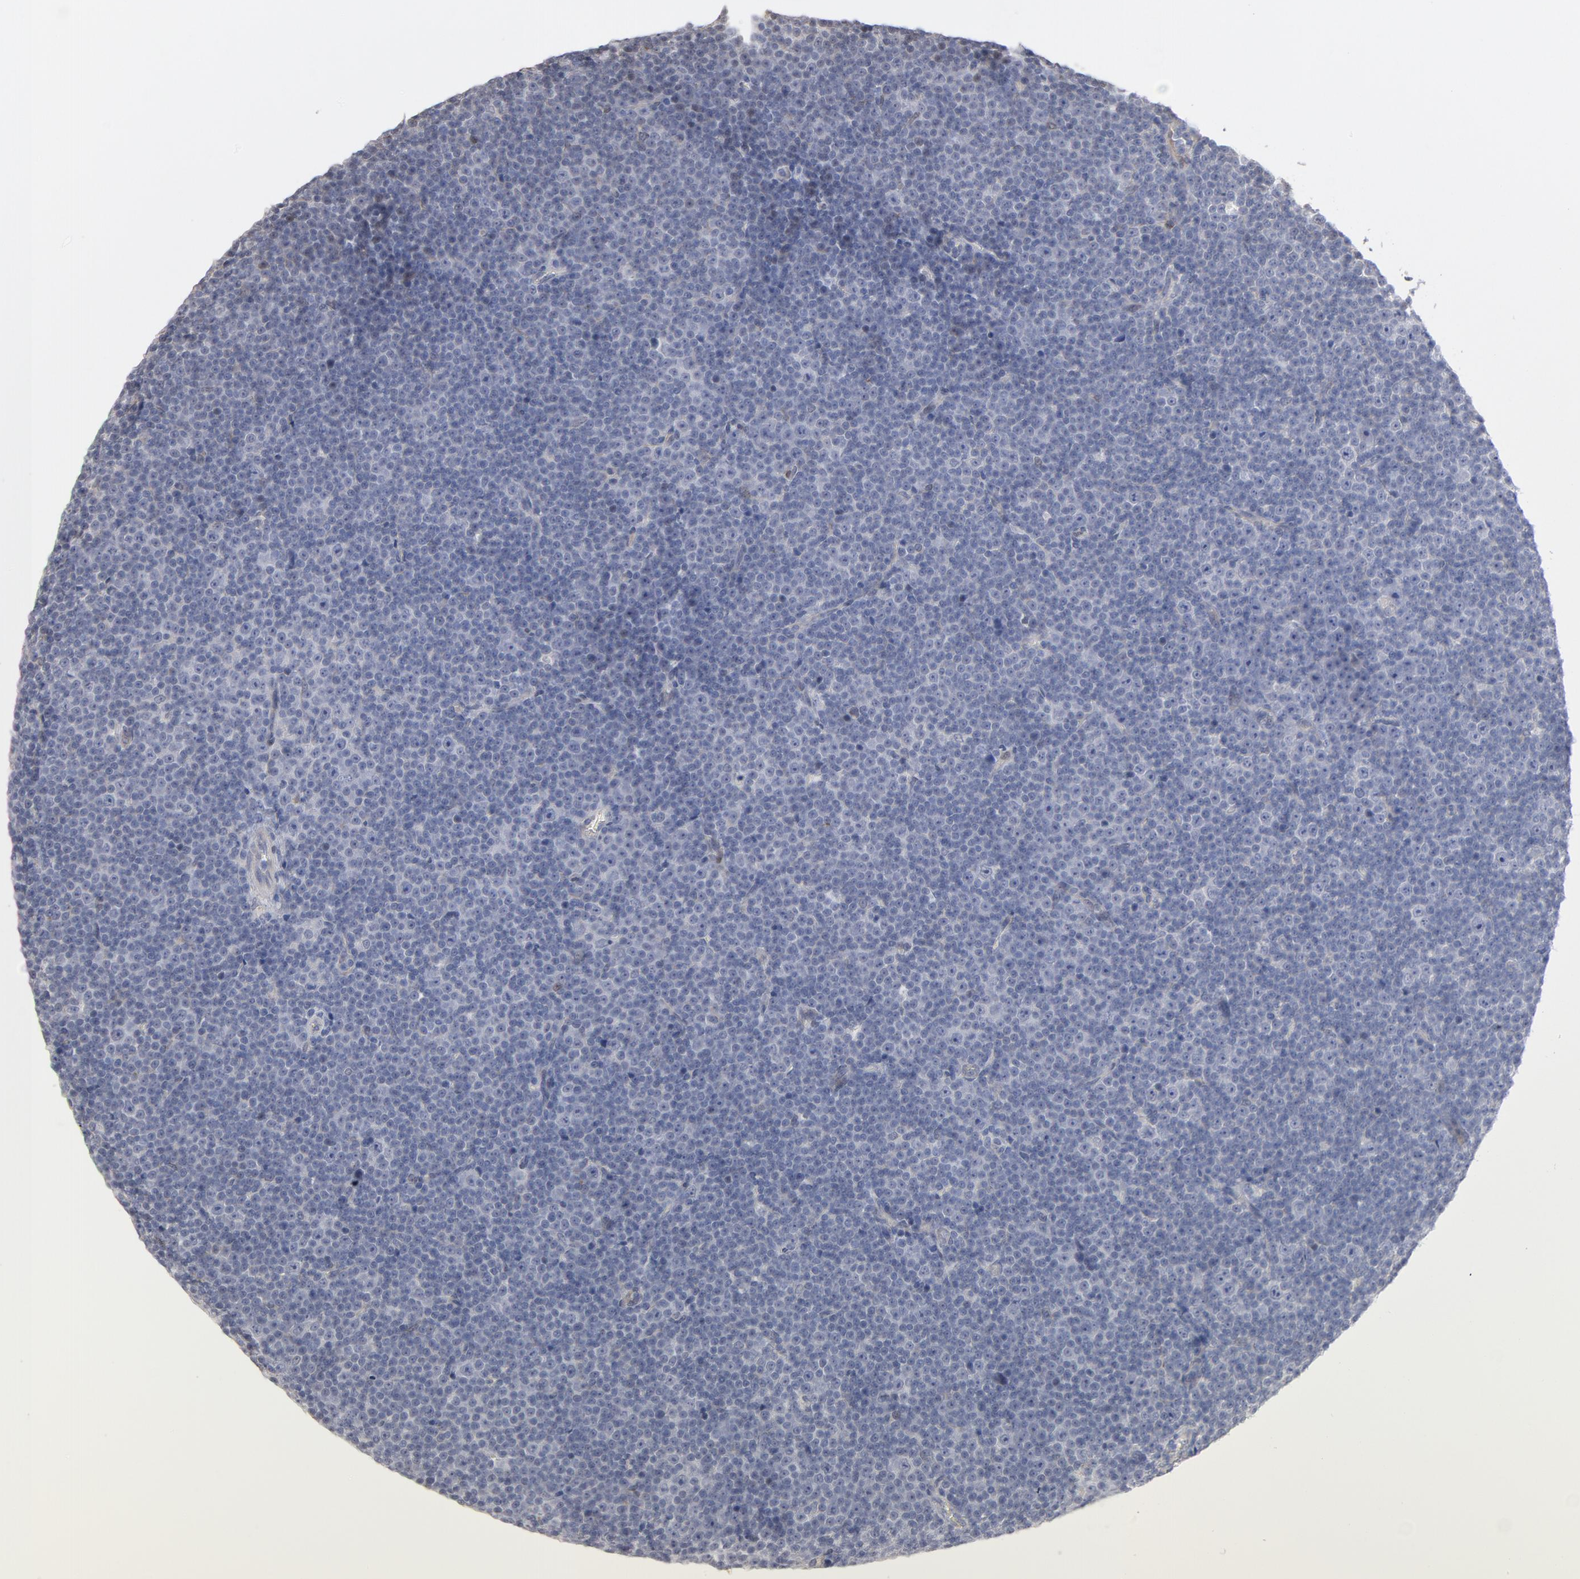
{"staining": {"intensity": "negative", "quantity": "none", "location": "none"}, "tissue": "lymphoma", "cell_type": "Tumor cells", "image_type": "cancer", "snomed": [{"axis": "morphology", "description": "Malignant lymphoma, non-Hodgkin's type, Low grade"}, {"axis": "topography", "description": "Lymph node"}], "caption": "A histopathology image of lymphoma stained for a protein displays no brown staining in tumor cells.", "gene": "PNMA1", "patient": {"sex": "female", "age": 67}}